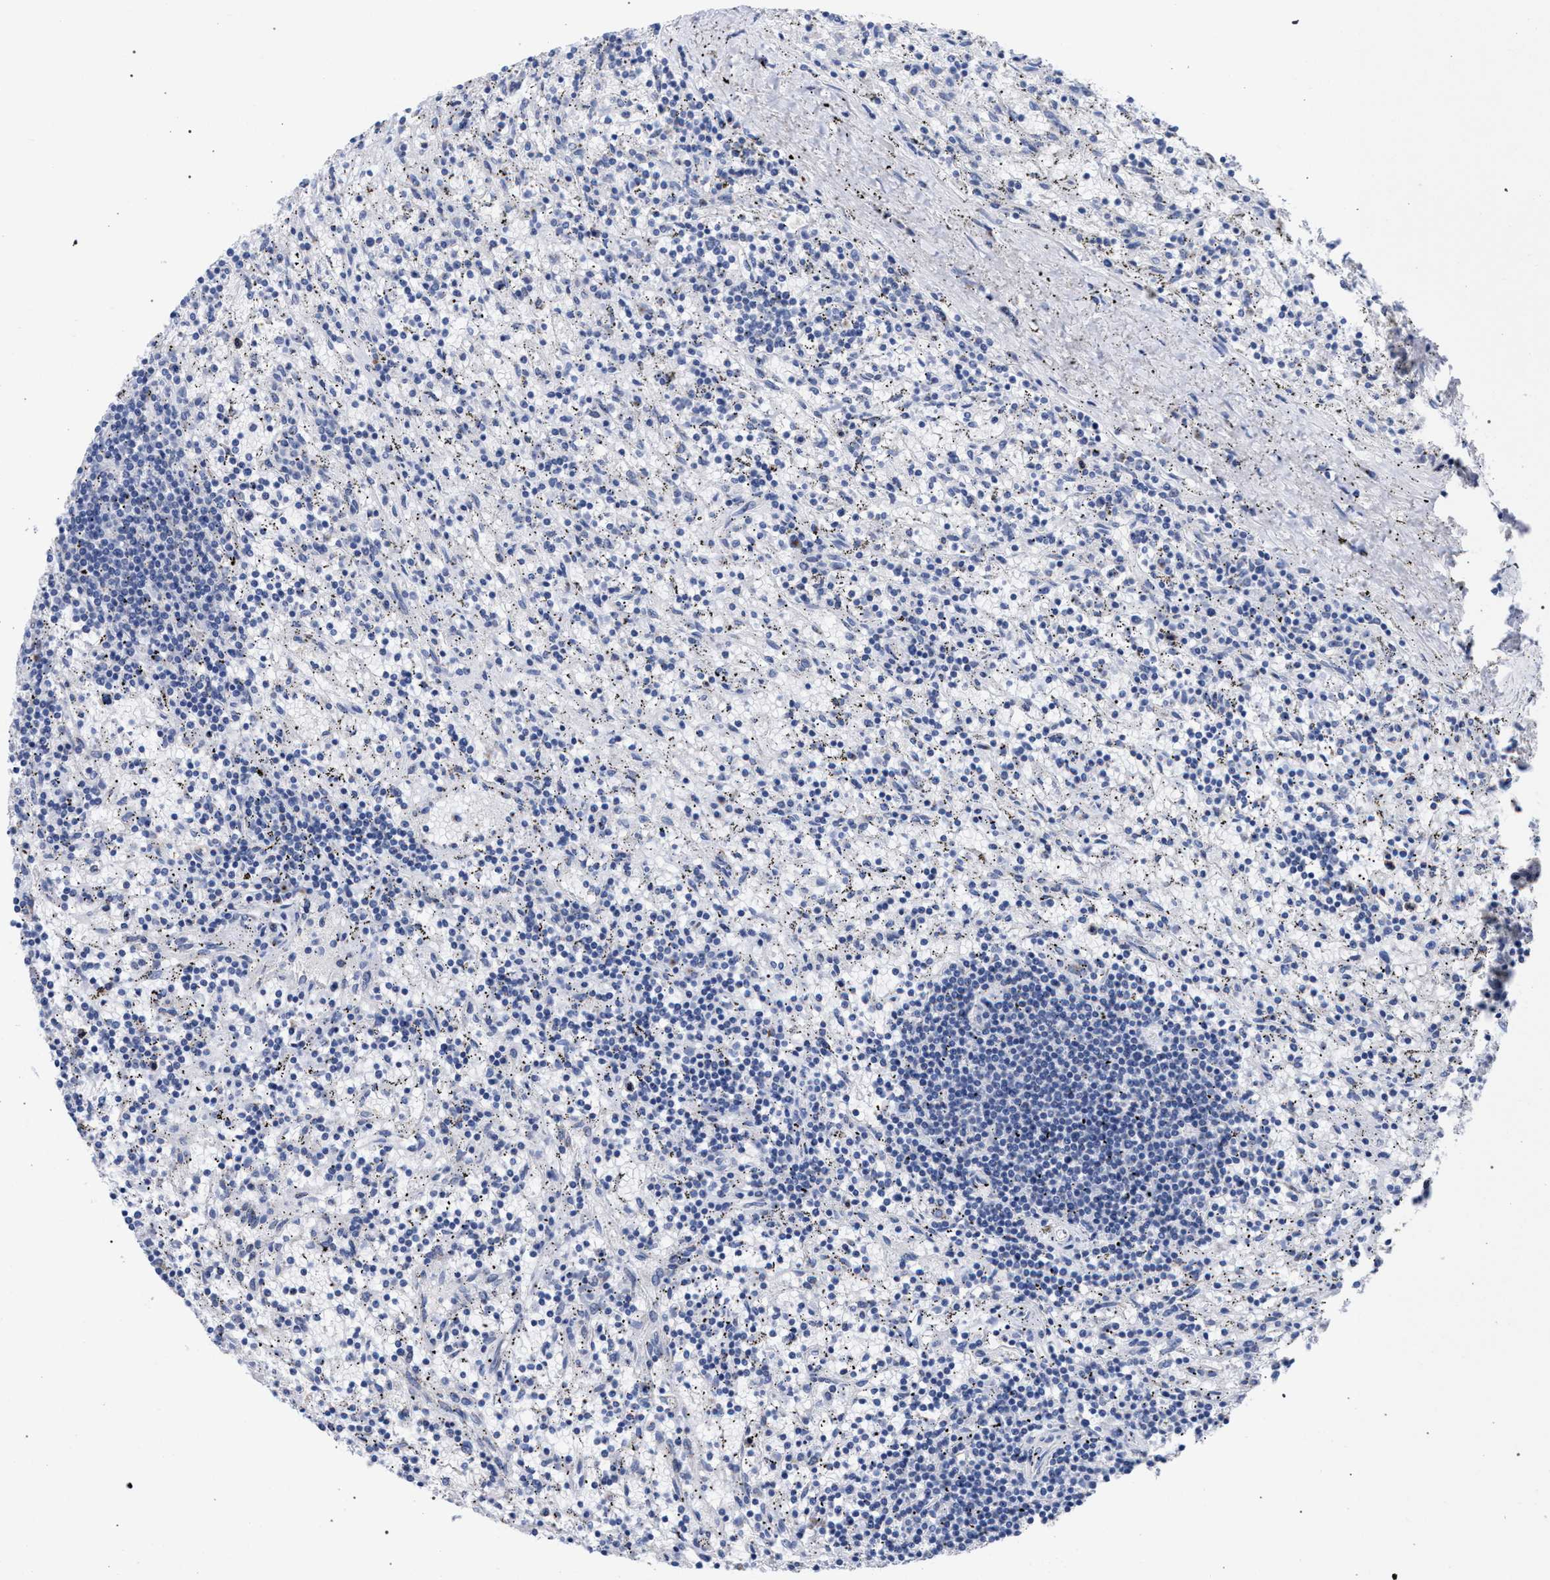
{"staining": {"intensity": "negative", "quantity": "none", "location": "none"}, "tissue": "lymphoma", "cell_type": "Tumor cells", "image_type": "cancer", "snomed": [{"axis": "morphology", "description": "Malignant lymphoma, non-Hodgkin's type, Low grade"}, {"axis": "topography", "description": "Spleen"}], "caption": "Lymphoma stained for a protein using IHC displays no positivity tumor cells.", "gene": "GOLGA2", "patient": {"sex": "male", "age": 76}}